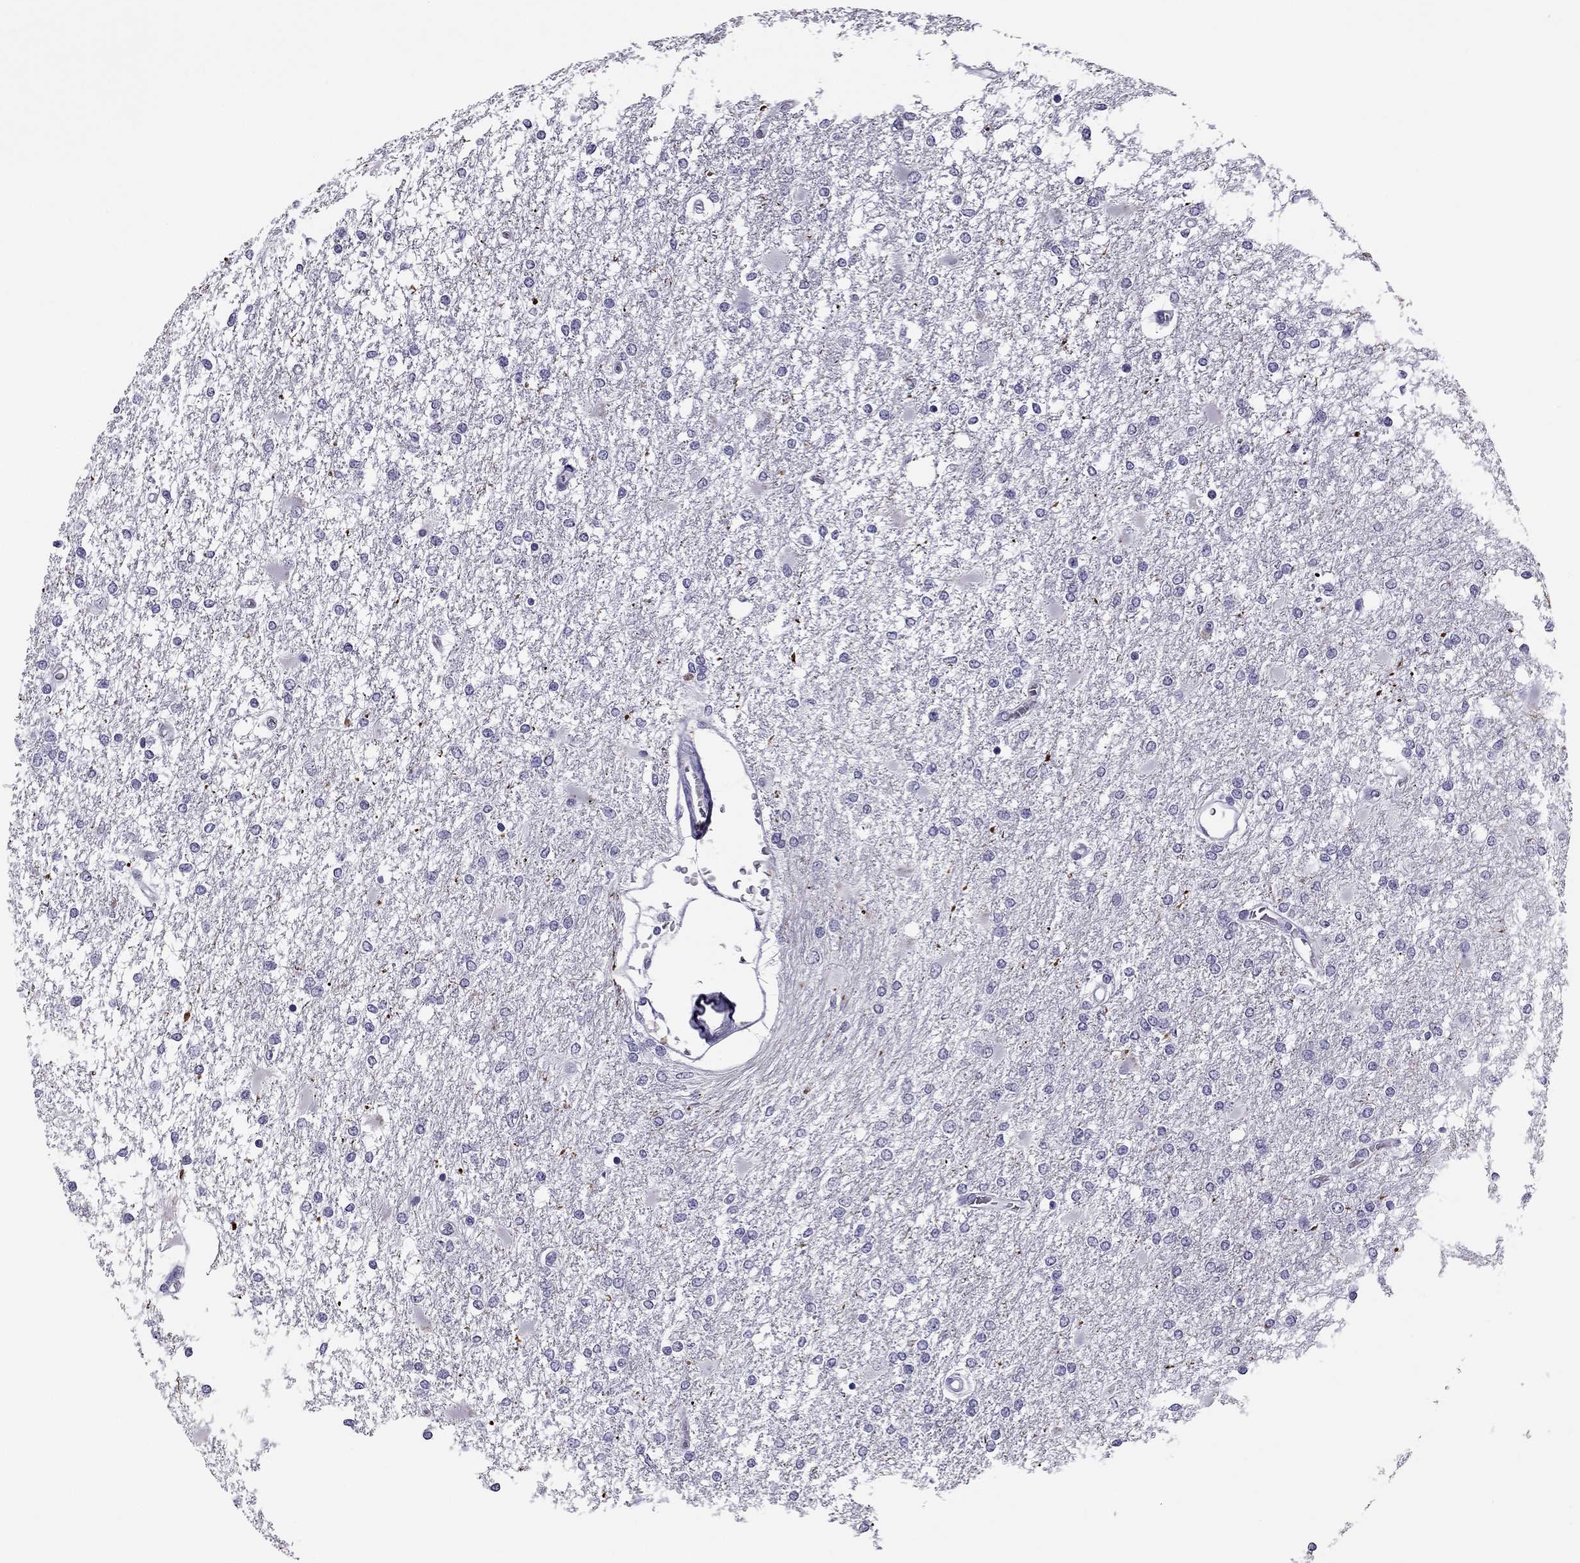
{"staining": {"intensity": "negative", "quantity": "none", "location": "none"}, "tissue": "glioma", "cell_type": "Tumor cells", "image_type": "cancer", "snomed": [{"axis": "morphology", "description": "Glioma, malignant, High grade"}, {"axis": "topography", "description": "Cerebral cortex"}], "caption": "DAB (3,3'-diaminobenzidine) immunohistochemical staining of glioma shows no significant staining in tumor cells. (Immunohistochemistry (ihc), brightfield microscopy, high magnification).", "gene": "MC5R", "patient": {"sex": "male", "age": 79}}